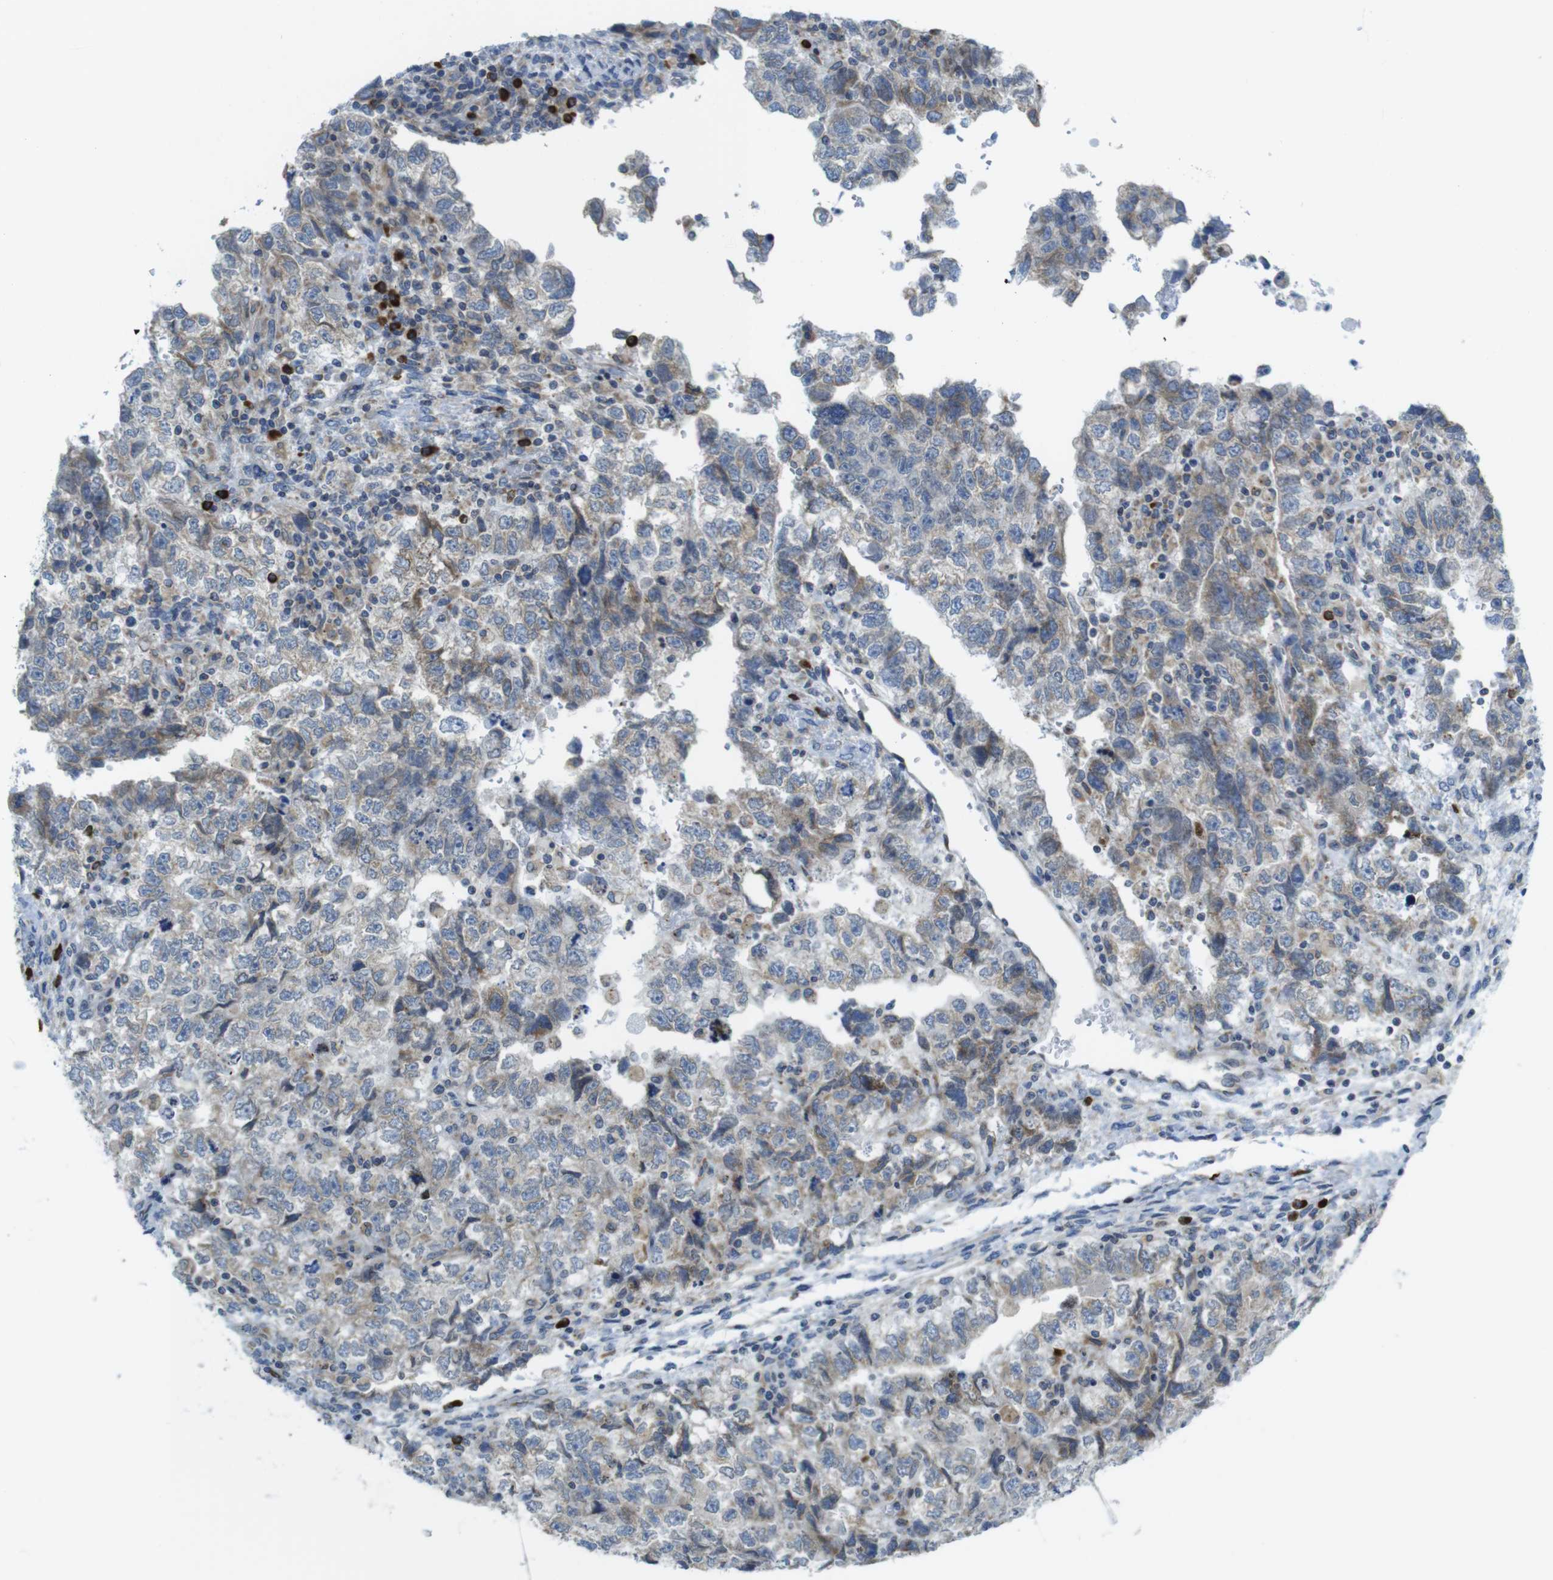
{"staining": {"intensity": "weak", "quantity": "25%-75%", "location": "cytoplasmic/membranous"}, "tissue": "testis cancer", "cell_type": "Tumor cells", "image_type": "cancer", "snomed": [{"axis": "morphology", "description": "Carcinoma, Embryonal, NOS"}, {"axis": "topography", "description": "Testis"}], "caption": "The immunohistochemical stain highlights weak cytoplasmic/membranous expression in tumor cells of embryonal carcinoma (testis) tissue. The protein is shown in brown color, while the nuclei are stained blue.", "gene": "CLPTM1L", "patient": {"sex": "male", "age": 36}}